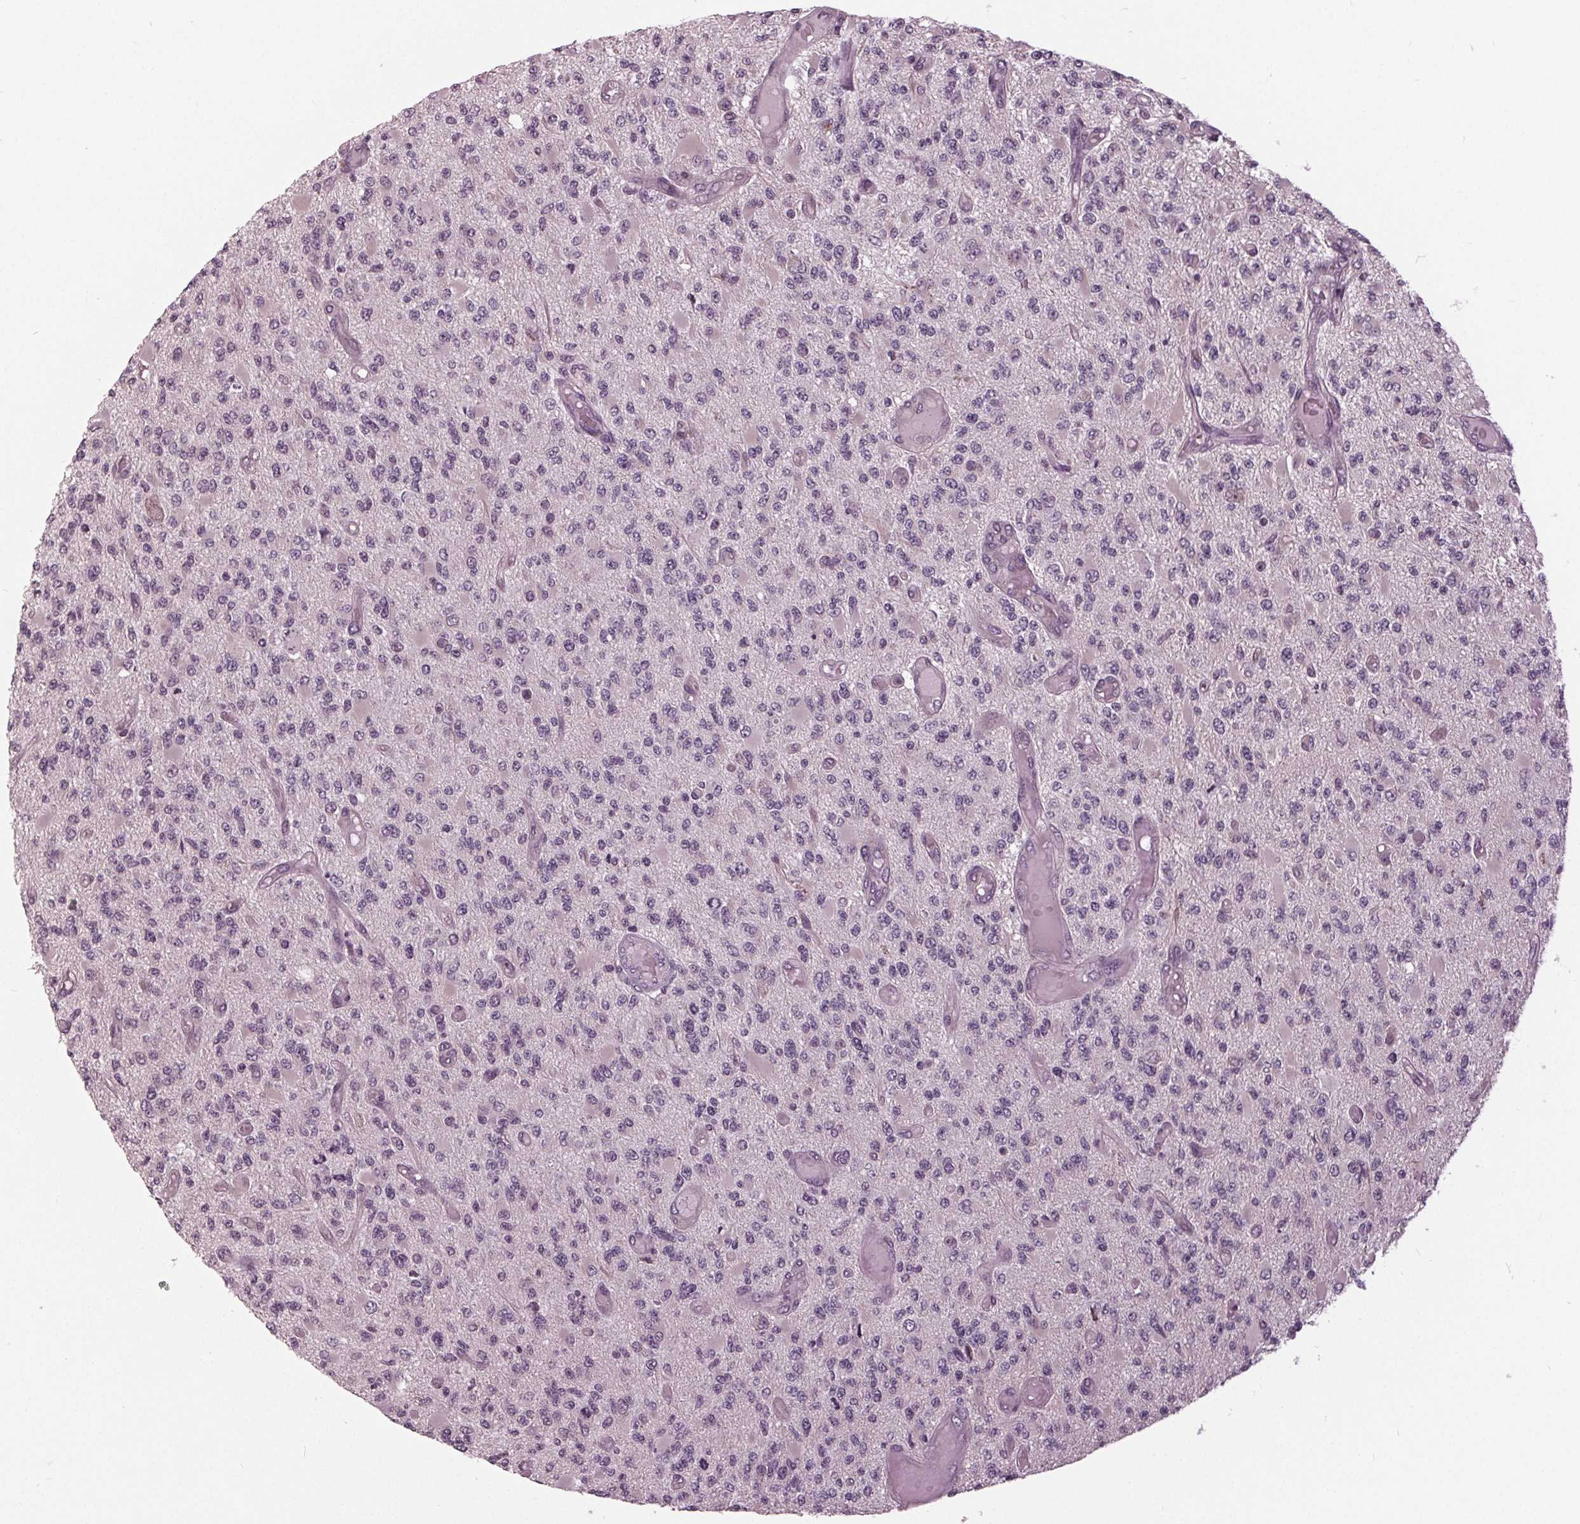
{"staining": {"intensity": "negative", "quantity": "none", "location": "none"}, "tissue": "glioma", "cell_type": "Tumor cells", "image_type": "cancer", "snomed": [{"axis": "morphology", "description": "Glioma, malignant, High grade"}, {"axis": "topography", "description": "Brain"}], "caption": "Immunohistochemical staining of malignant glioma (high-grade) exhibits no significant expression in tumor cells.", "gene": "SIGLEC6", "patient": {"sex": "female", "age": 63}}